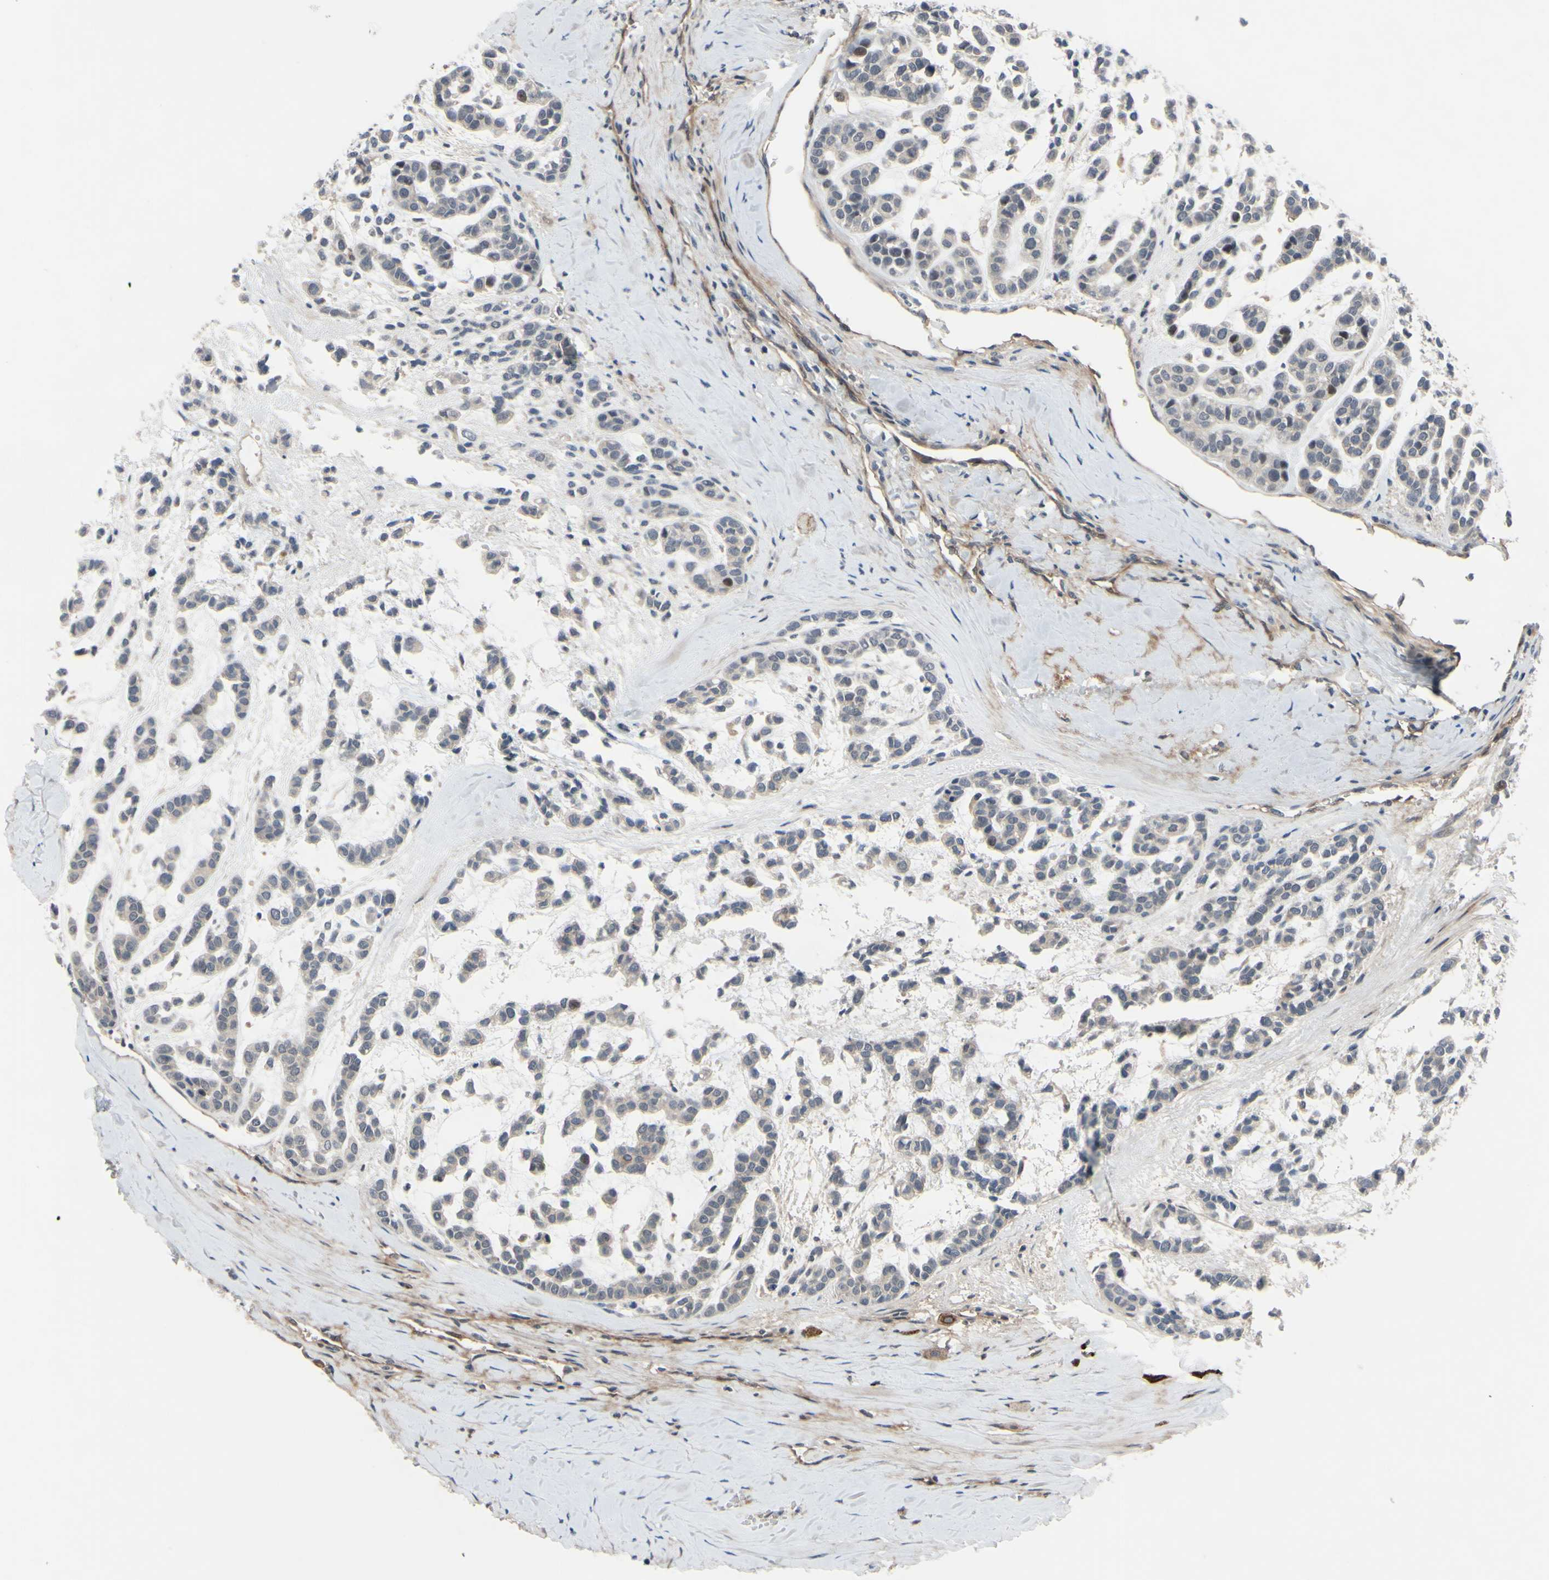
{"staining": {"intensity": "weak", "quantity": ">75%", "location": "cytoplasmic/membranous"}, "tissue": "head and neck cancer", "cell_type": "Tumor cells", "image_type": "cancer", "snomed": [{"axis": "morphology", "description": "Adenocarcinoma, NOS"}, {"axis": "morphology", "description": "Adenoma, NOS"}, {"axis": "topography", "description": "Head-Neck"}], "caption": "A micrograph showing weak cytoplasmic/membranous expression in about >75% of tumor cells in head and neck cancer (adenocarcinoma), as visualized by brown immunohistochemical staining.", "gene": "COMMD9", "patient": {"sex": "female", "age": 55}}